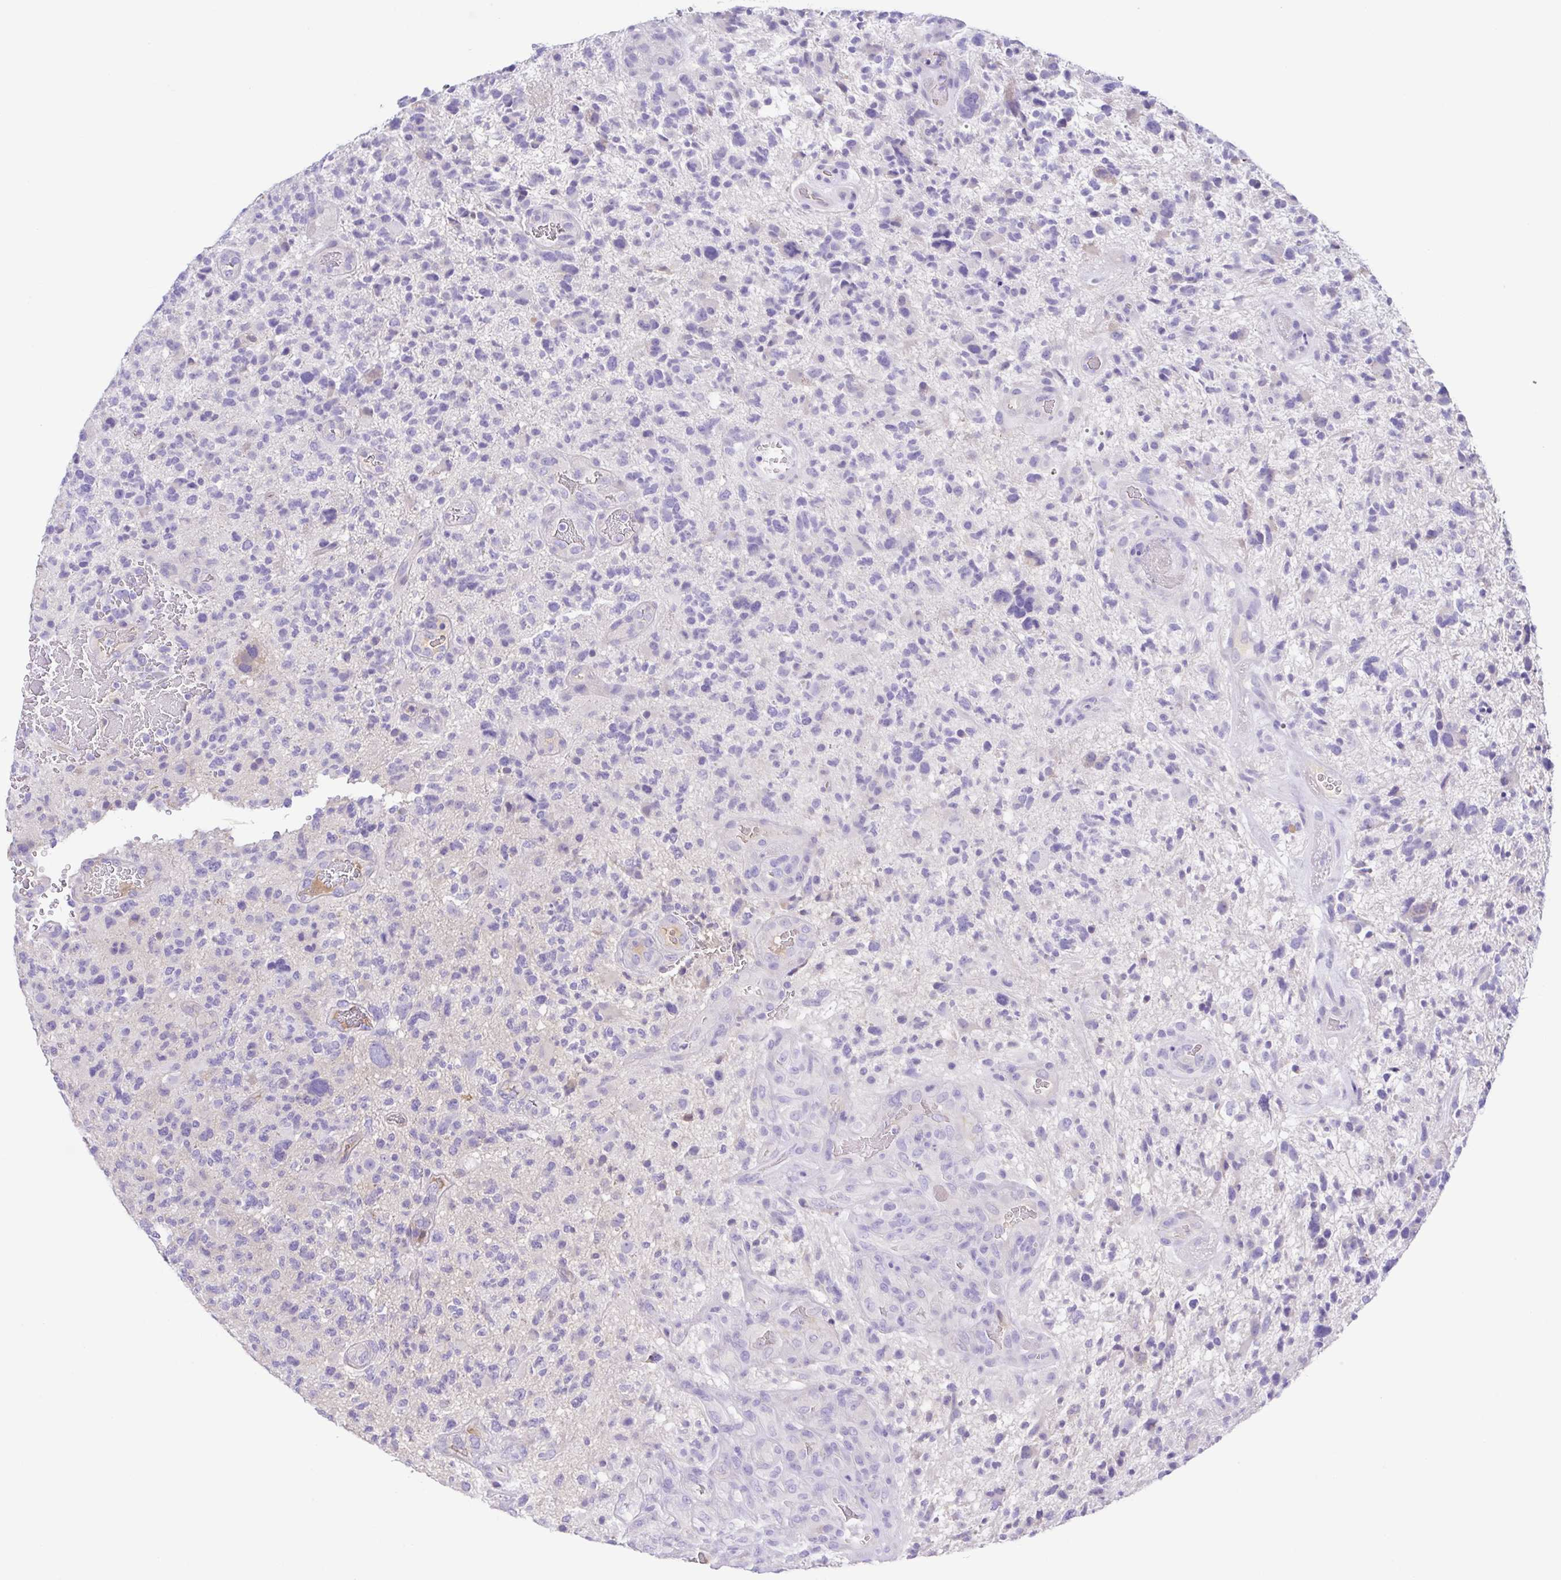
{"staining": {"intensity": "negative", "quantity": "none", "location": "none"}, "tissue": "glioma", "cell_type": "Tumor cells", "image_type": "cancer", "snomed": [{"axis": "morphology", "description": "Glioma, malignant, High grade"}, {"axis": "topography", "description": "Brain"}], "caption": "High-grade glioma (malignant) was stained to show a protein in brown. There is no significant expression in tumor cells. Nuclei are stained in blue.", "gene": "A1BG", "patient": {"sex": "female", "age": 71}}